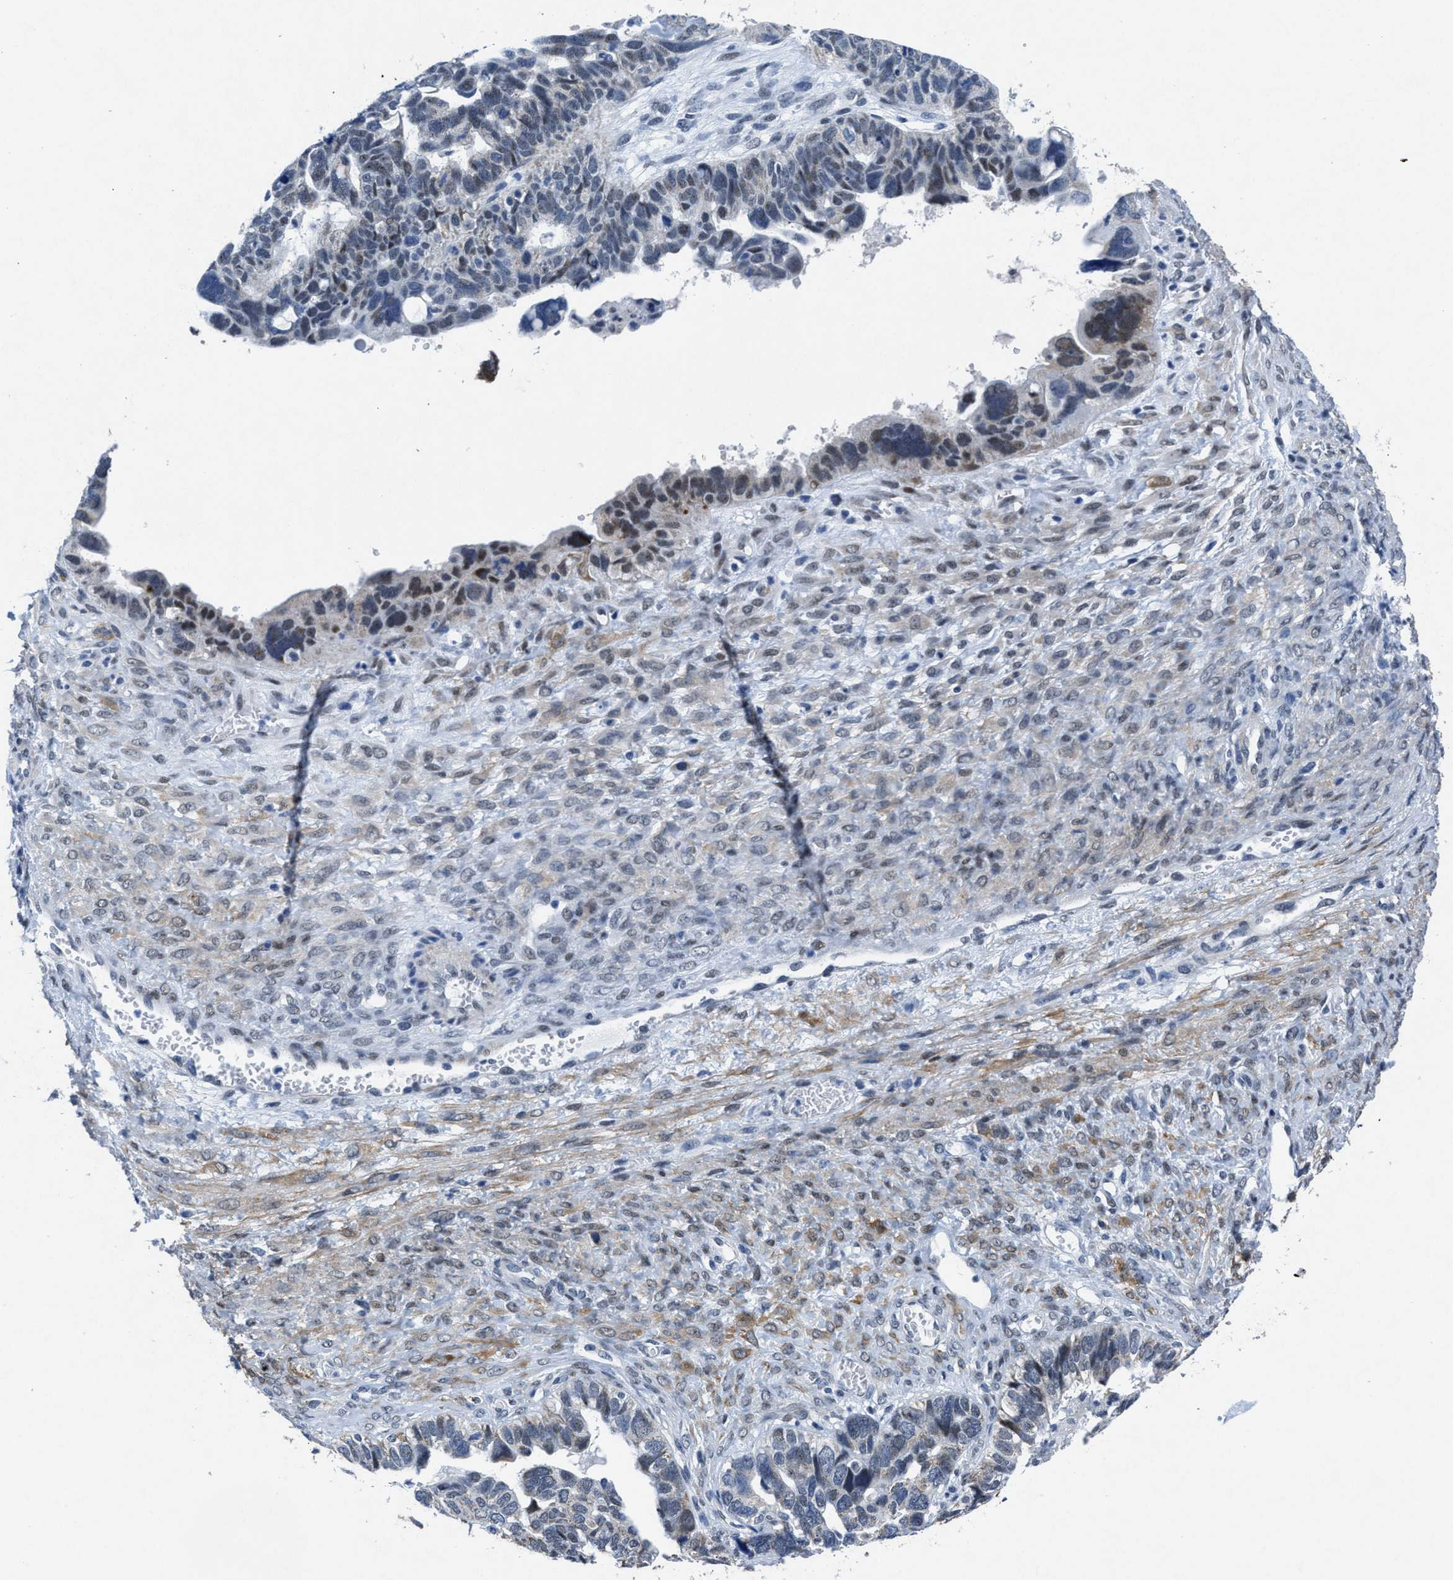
{"staining": {"intensity": "weak", "quantity": "25%-75%", "location": "nuclear"}, "tissue": "ovarian cancer", "cell_type": "Tumor cells", "image_type": "cancer", "snomed": [{"axis": "morphology", "description": "Cystadenocarcinoma, serous, NOS"}, {"axis": "topography", "description": "Ovary"}], "caption": "Ovarian cancer (serous cystadenocarcinoma) stained with a protein marker reveals weak staining in tumor cells.", "gene": "ID3", "patient": {"sex": "female", "age": 79}}